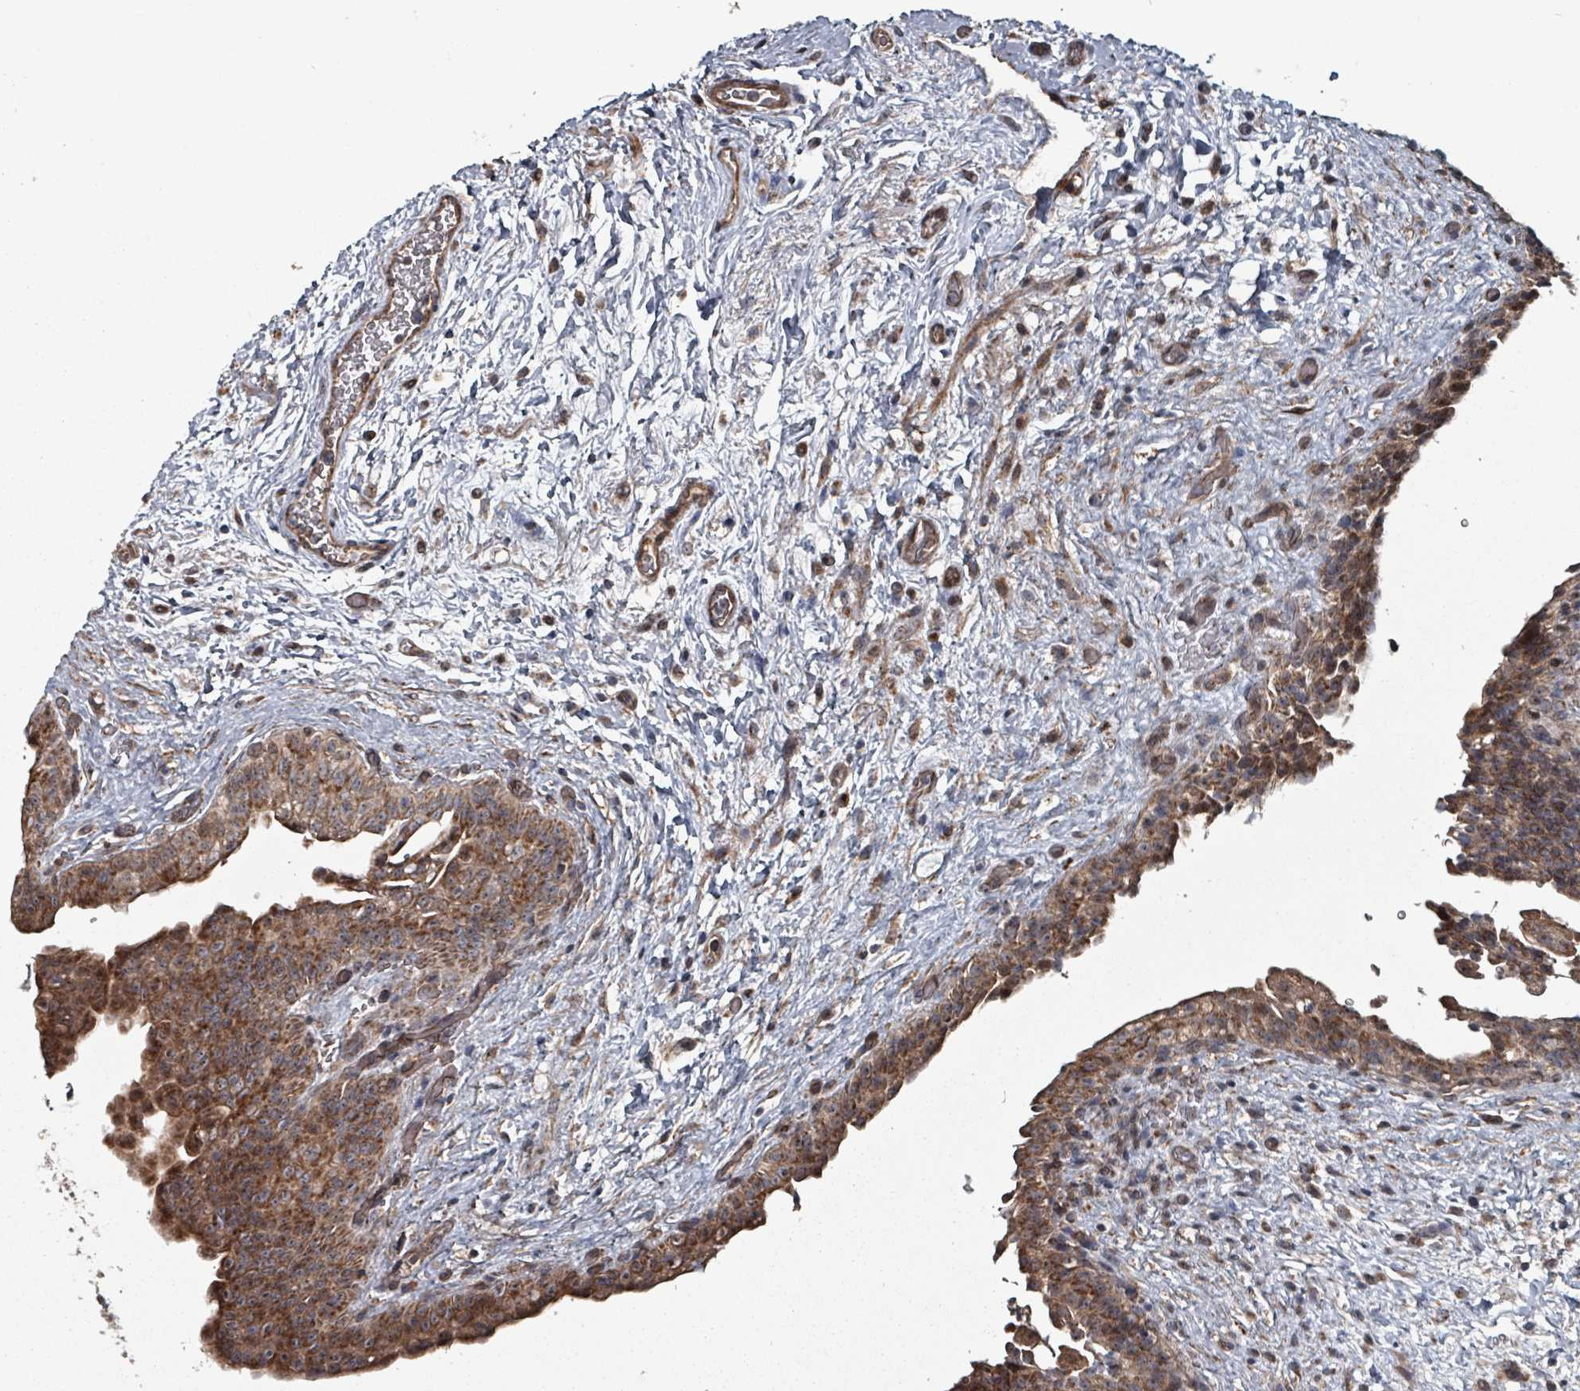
{"staining": {"intensity": "strong", "quantity": ">75%", "location": "cytoplasmic/membranous"}, "tissue": "urinary bladder", "cell_type": "Urothelial cells", "image_type": "normal", "snomed": [{"axis": "morphology", "description": "Normal tissue, NOS"}, {"axis": "topography", "description": "Urinary bladder"}], "caption": "Immunohistochemical staining of normal urinary bladder exhibits high levels of strong cytoplasmic/membranous staining in about >75% of urothelial cells. (Stains: DAB in brown, nuclei in blue, Microscopy: brightfield microscopy at high magnification).", "gene": "MRPL4", "patient": {"sex": "male", "age": 69}}